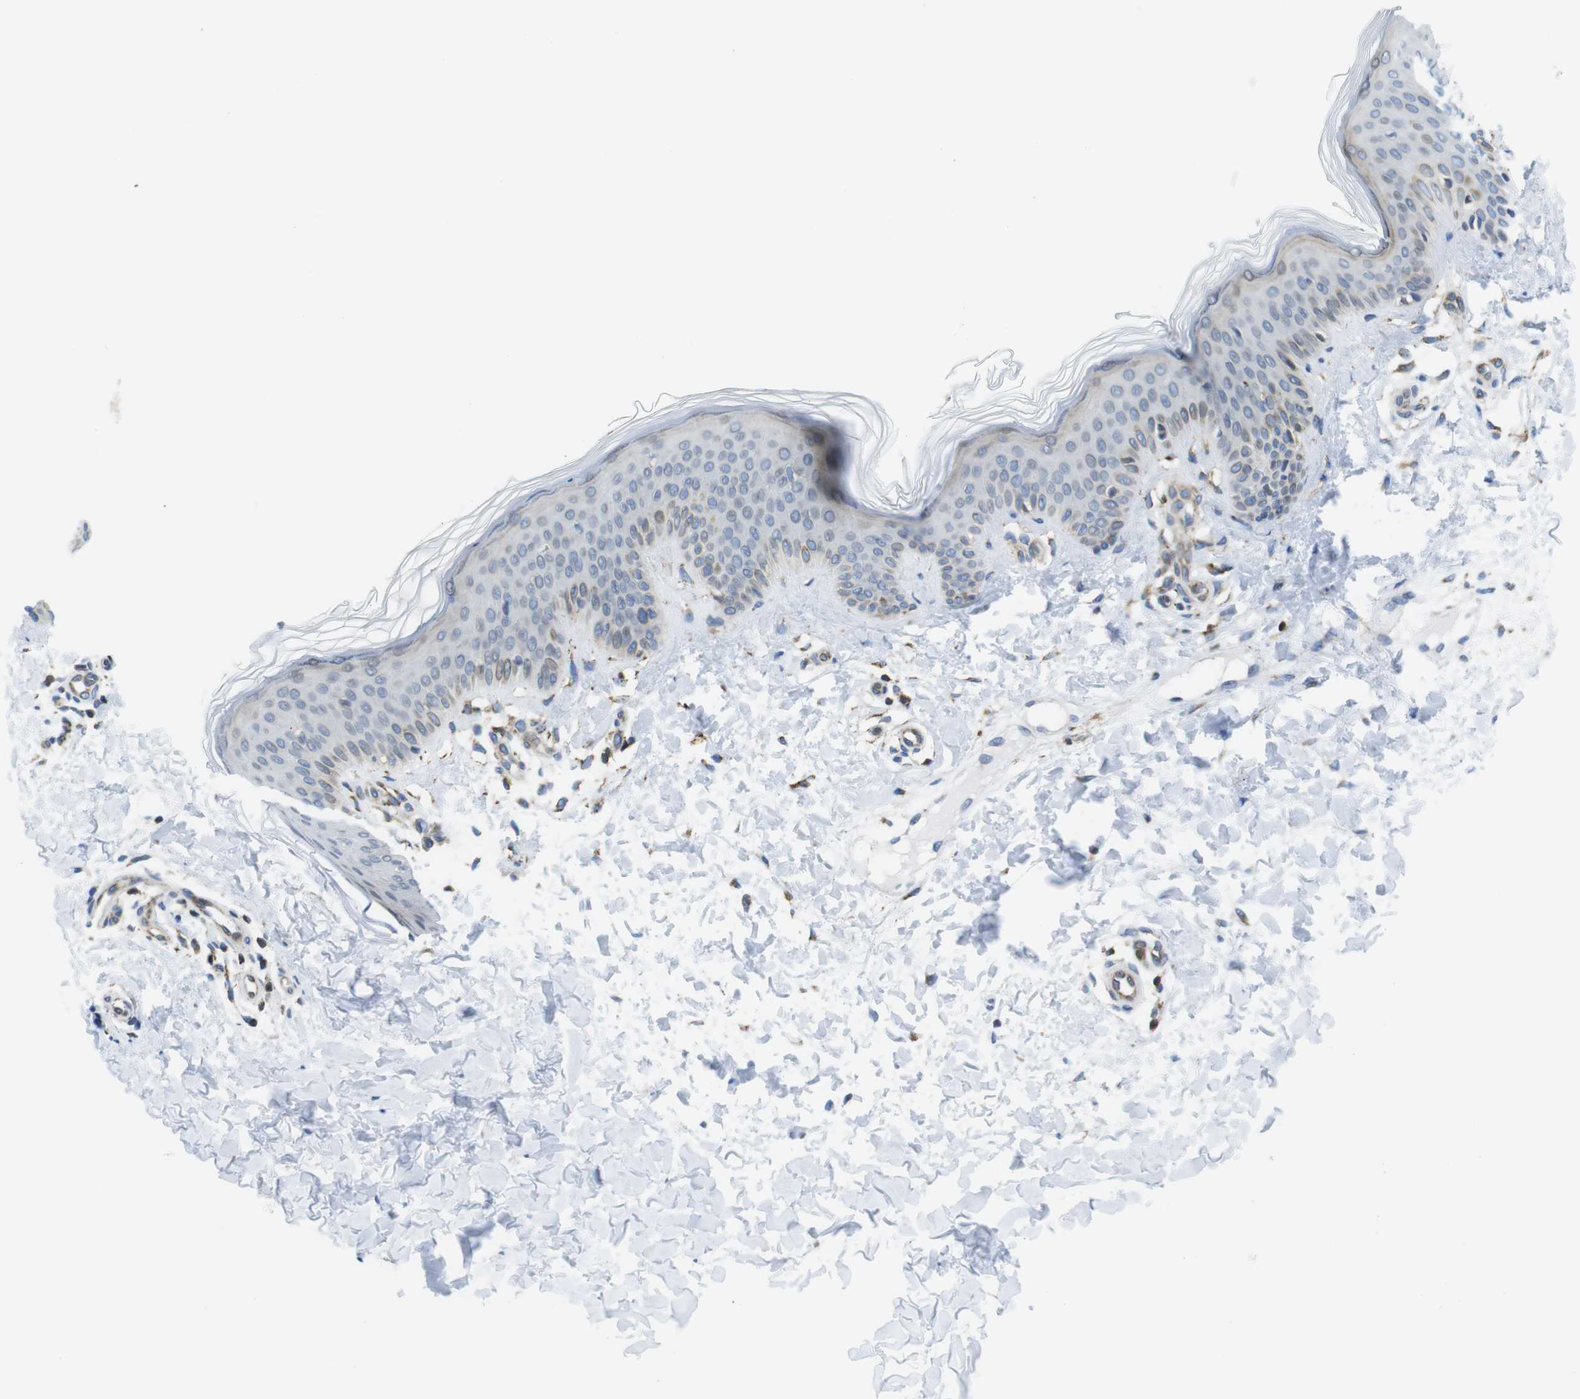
{"staining": {"intensity": "negative", "quantity": "none", "location": "none"}, "tissue": "skin", "cell_type": "Fibroblasts", "image_type": "normal", "snomed": [{"axis": "morphology", "description": "Normal tissue, NOS"}, {"axis": "topography", "description": "Skin"}], "caption": "Photomicrograph shows no protein expression in fibroblasts of normal skin. (DAB IHC with hematoxylin counter stain).", "gene": "KCNE3", "patient": {"sex": "male", "age": 16}}